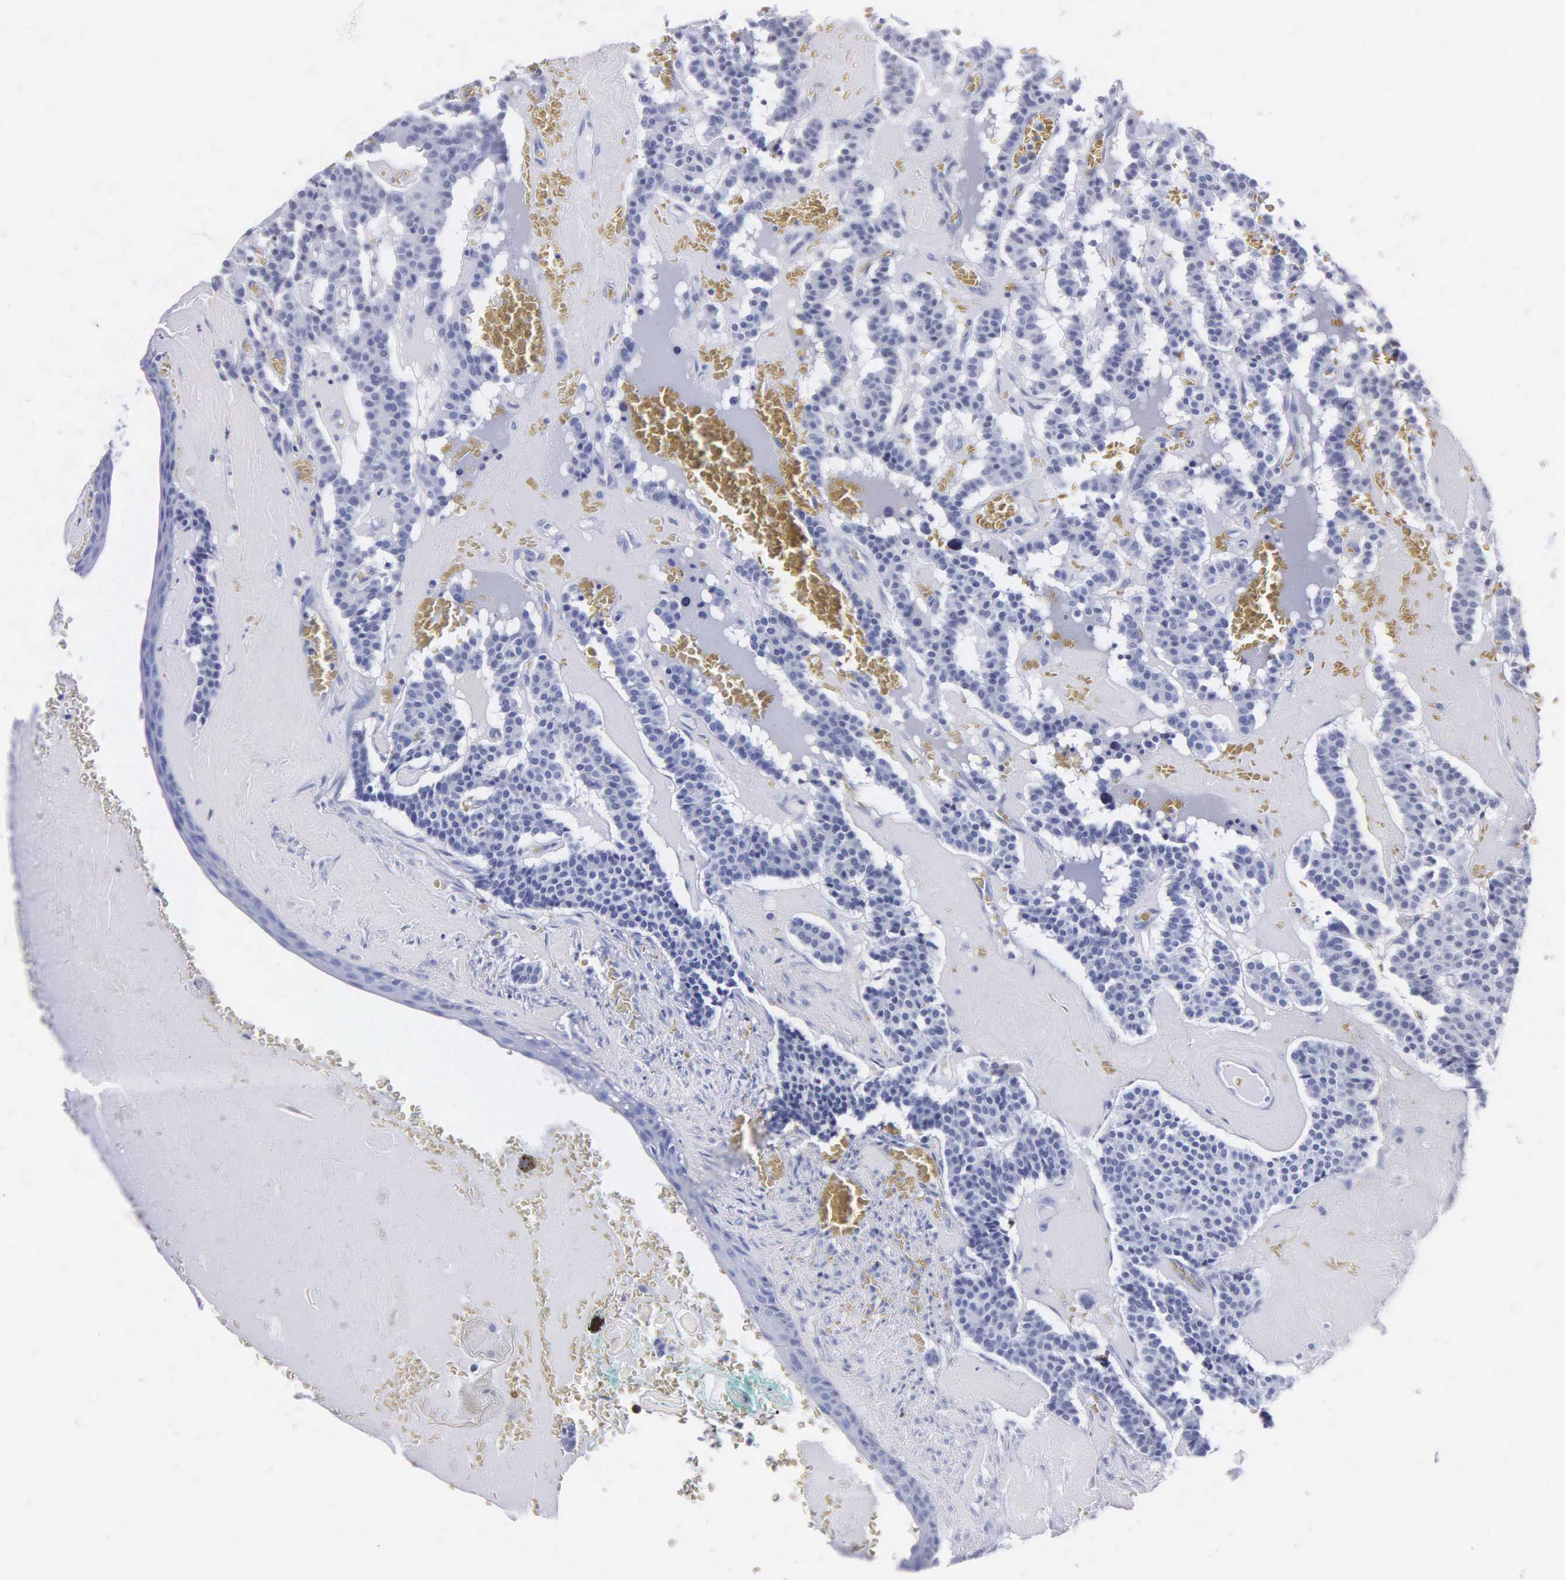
{"staining": {"intensity": "negative", "quantity": "none", "location": "none"}, "tissue": "carcinoid", "cell_type": "Tumor cells", "image_type": "cancer", "snomed": [{"axis": "morphology", "description": "Carcinoid, malignant, NOS"}, {"axis": "topography", "description": "Bronchus"}], "caption": "This is an immunohistochemistry (IHC) photomicrograph of malignant carcinoid. There is no staining in tumor cells.", "gene": "MB", "patient": {"sex": "male", "age": 55}}